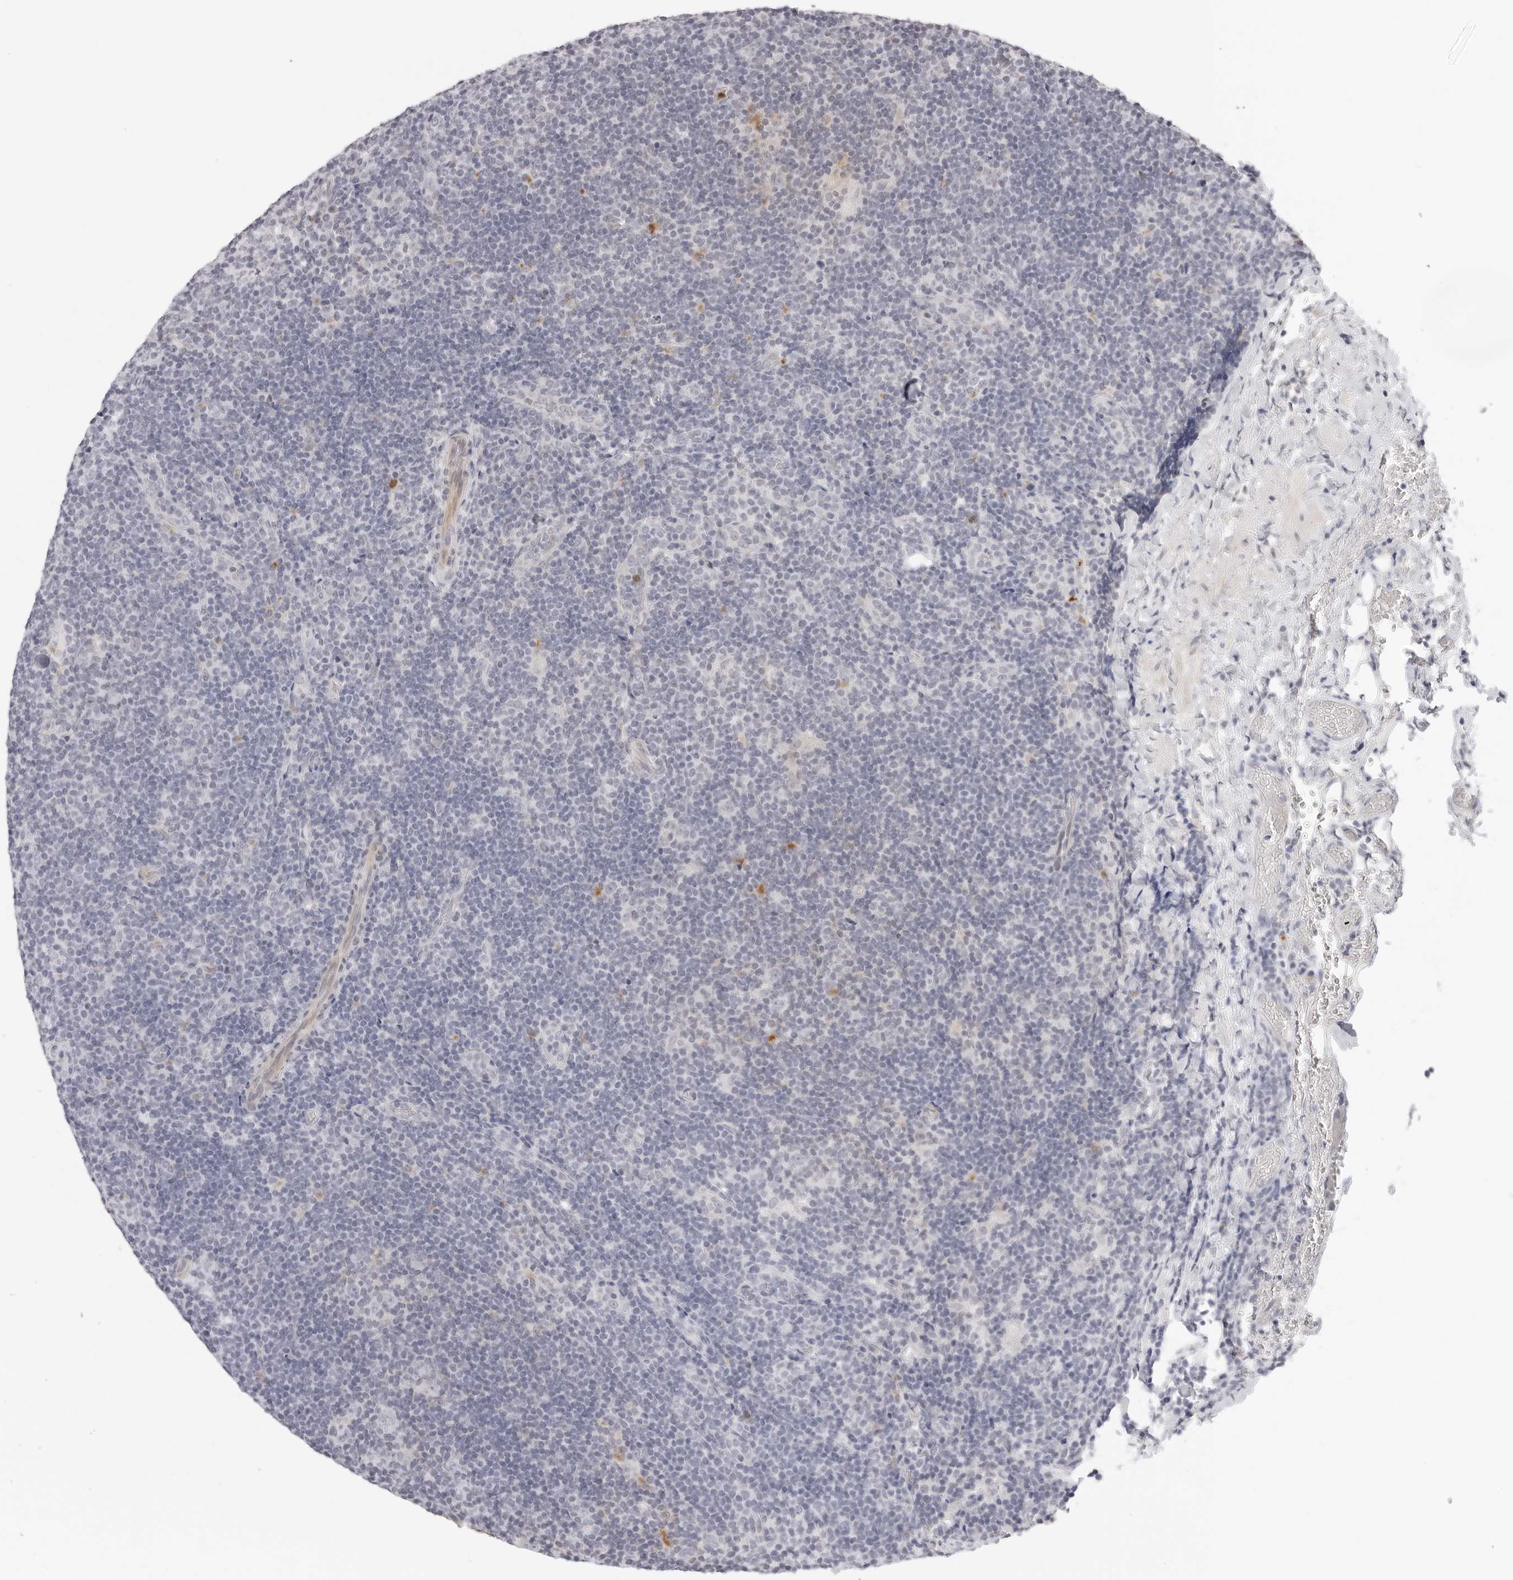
{"staining": {"intensity": "negative", "quantity": "none", "location": "none"}, "tissue": "lymphoma", "cell_type": "Tumor cells", "image_type": "cancer", "snomed": [{"axis": "morphology", "description": "Hodgkin's disease, NOS"}, {"axis": "topography", "description": "Lymph node"}], "caption": "Lymphoma stained for a protein using IHC exhibits no positivity tumor cells.", "gene": "STRADB", "patient": {"sex": "female", "age": 57}}